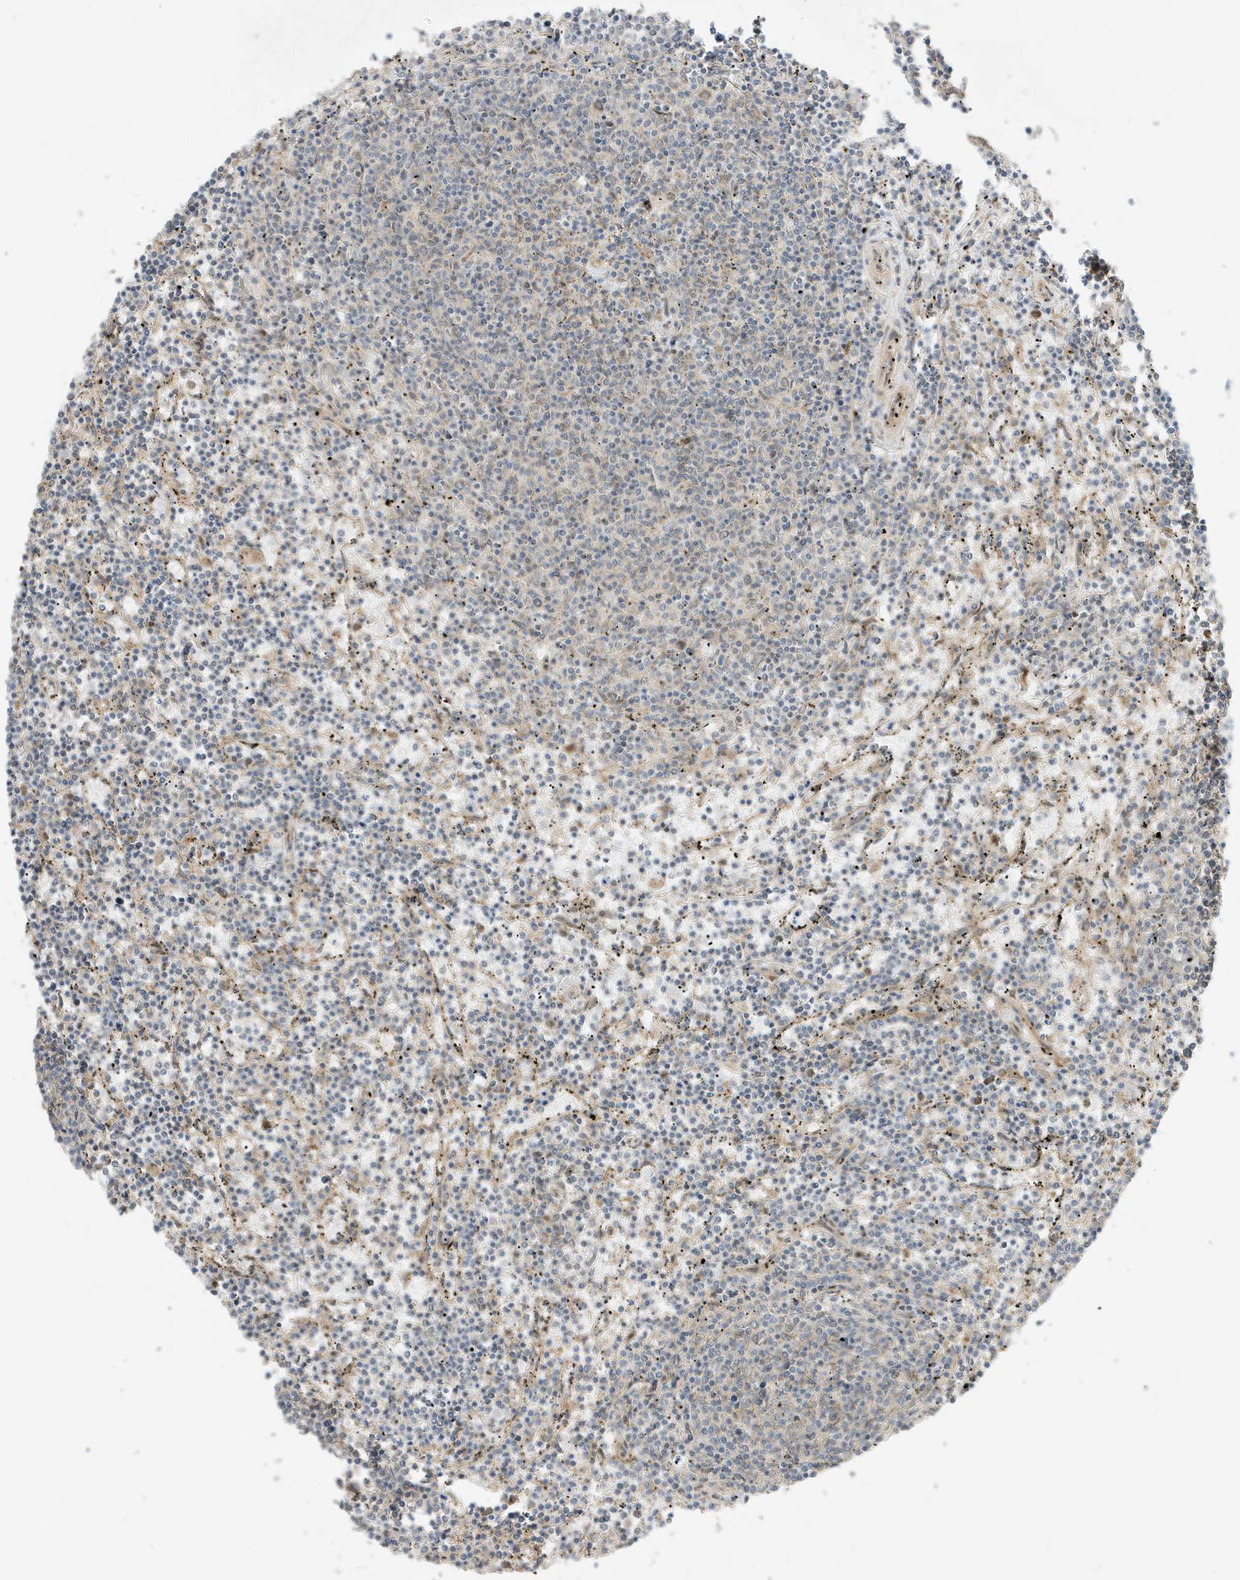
{"staining": {"intensity": "negative", "quantity": "none", "location": "none"}, "tissue": "lymphoma", "cell_type": "Tumor cells", "image_type": "cancer", "snomed": [{"axis": "morphology", "description": "Malignant lymphoma, non-Hodgkin's type, Low grade"}, {"axis": "topography", "description": "Spleen"}], "caption": "Immunohistochemical staining of human lymphoma displays no significant positivity in tumor cells.", "gene": "SCARF2", "patient": {"sex": "female", "age": 50}}